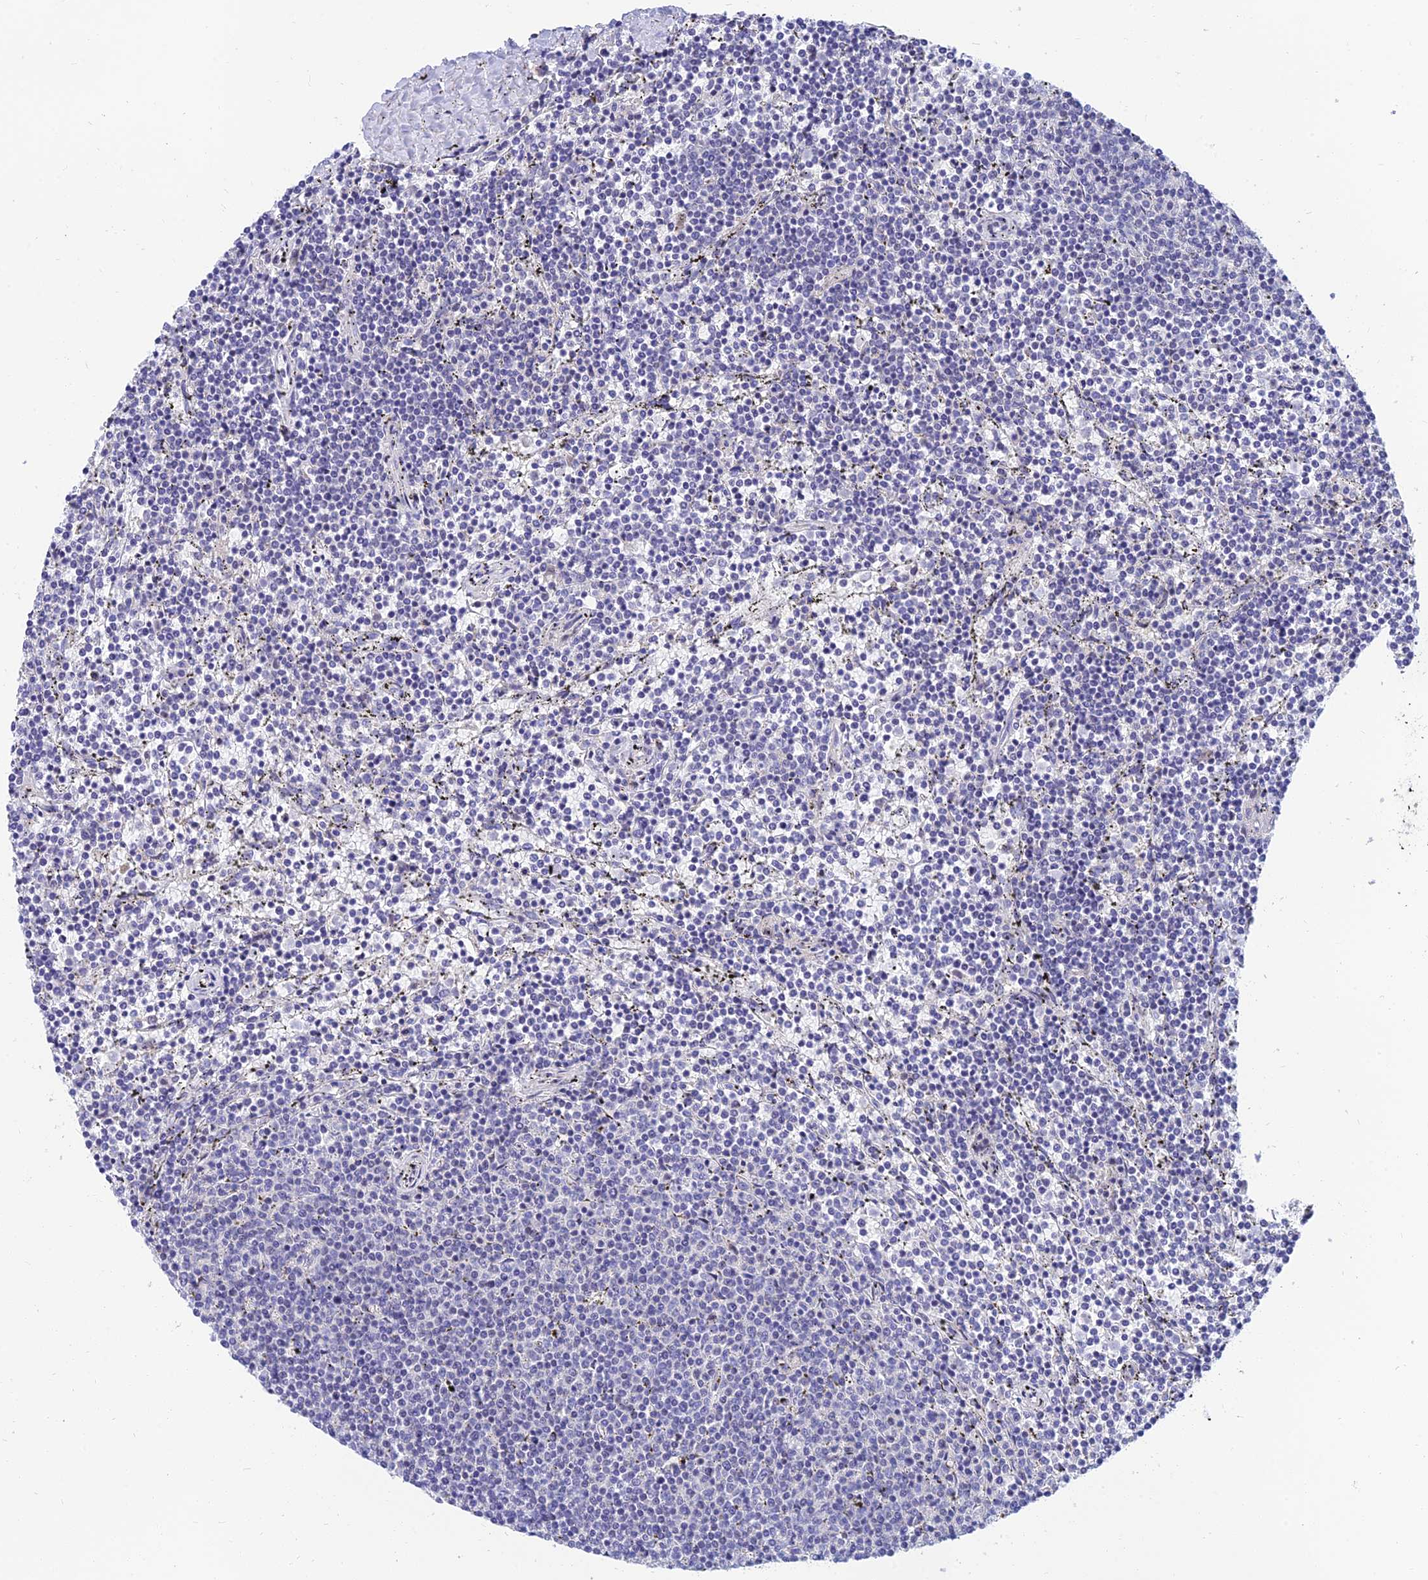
{"staining": {"intensity": "negative", "quantity": "none", "location": "none"}, "tissue": "lymphoma", "cell_type": "Tumor cells", "image_type": "cancer", "snomed": [{"axis": "morphology", "description": "Malignant lymphoma, non-Hodgkin's type, Low grade"}, {"axis": "topography", "description": "Spleen"}], "caption": "High magnification brightfield microscopy of lymphoma stained with DAB (brown) and counterstained with hematoxylin (blue): tumor cells show no significant positivity.", "gene": "TMEM161B", "patient": {"sex": "female", "age": 50}}